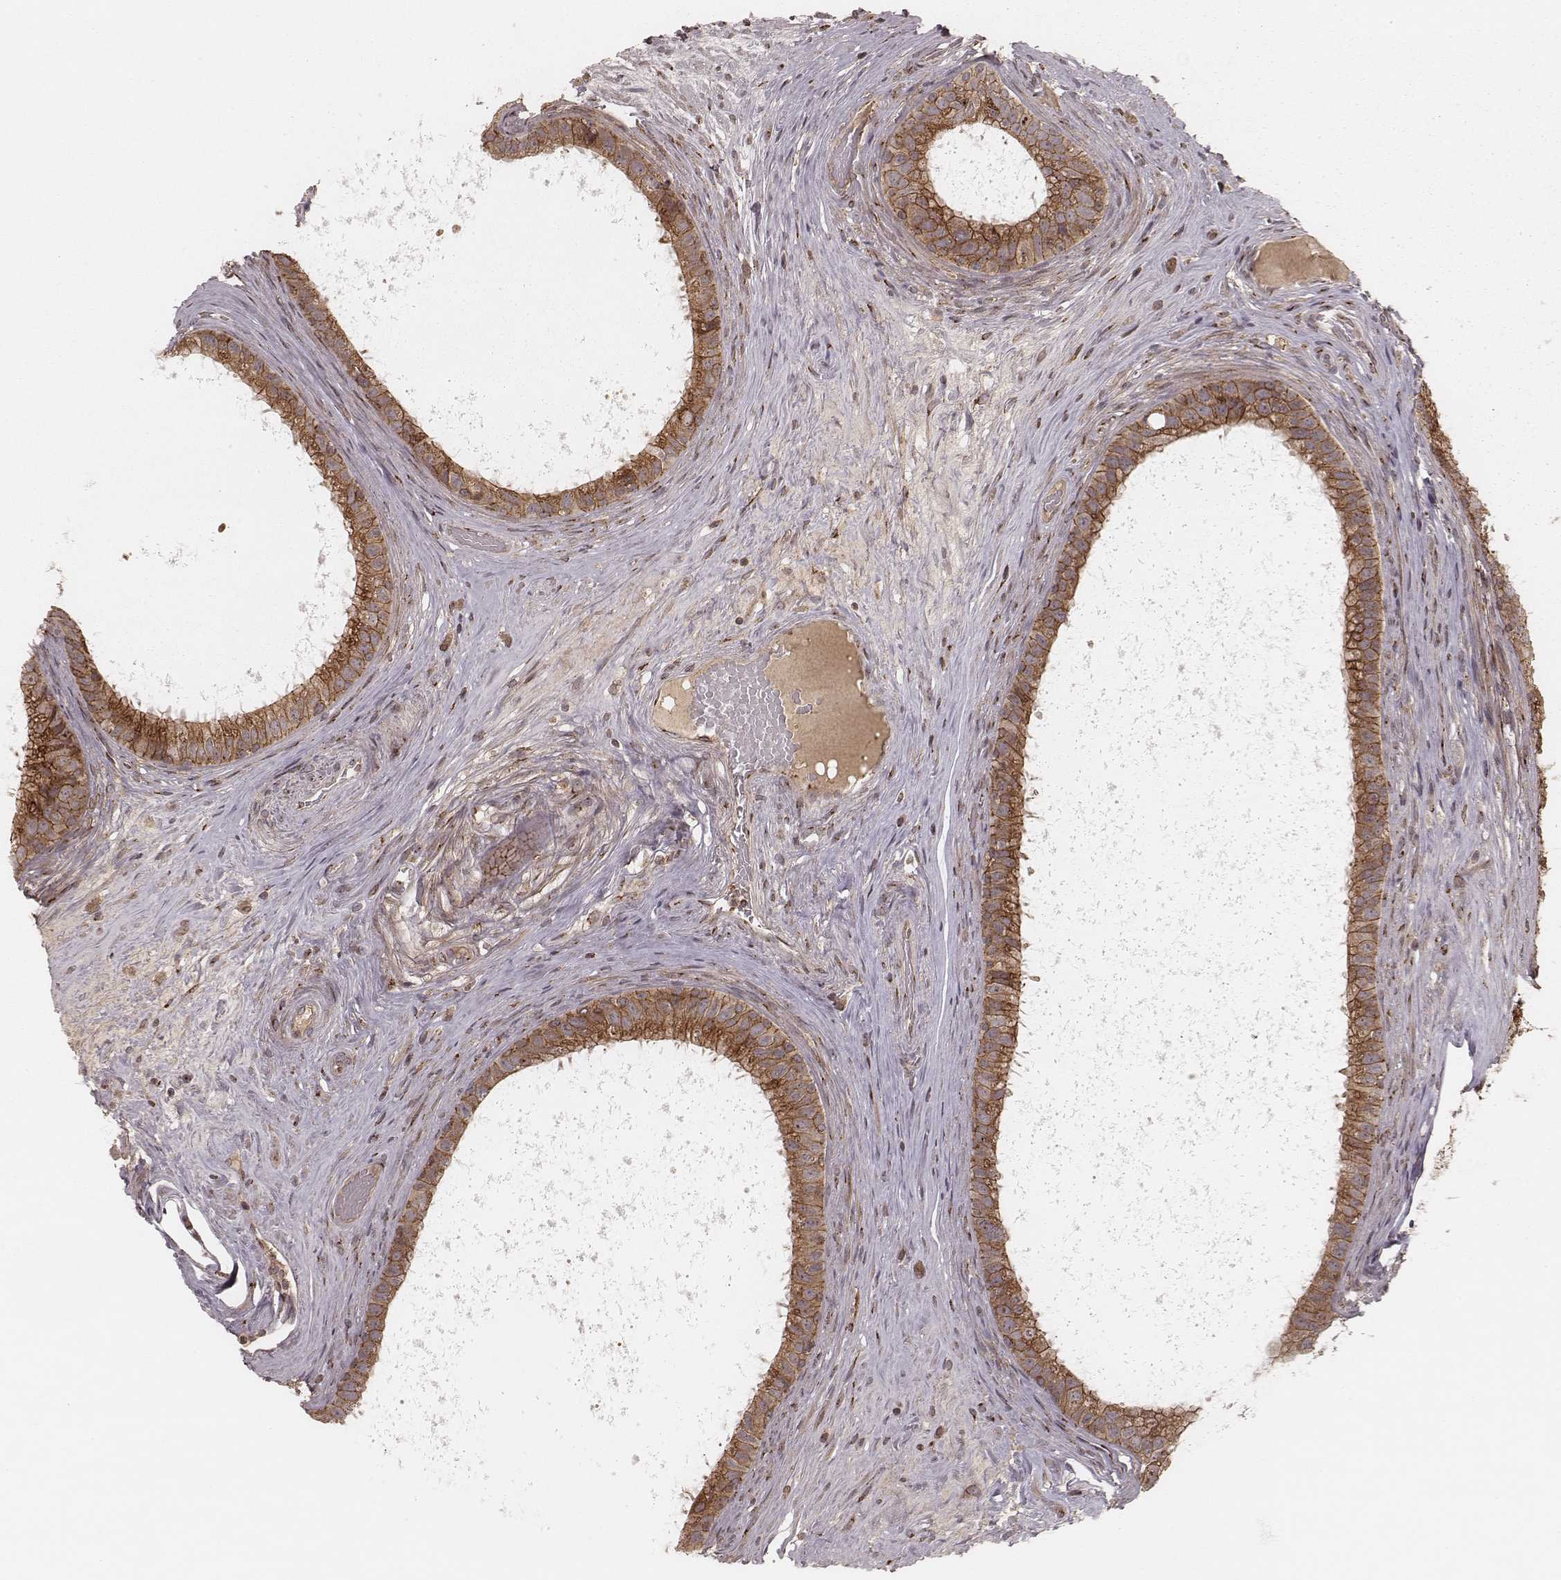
{"staining": {"intensity": "strong", "quantity": ">75%", "location": "cytoplasmic/membranous"}, "tissue": "epididymis", "cell_type": "Glandular cells", "image_type": "normal", "snomed": [{"axis": "morphology", "description": "Normal tissue, NOS"}, {"axis": "topography", "description": "Epididymis"}], "caption": "Human epididymis stained for a protein (brown) reveals strong cytoplasmic/membranous positive positivity in about >75% of glandular cells.", "gene": "MYO19", "patient": {"sex": "male", "age": 59}}